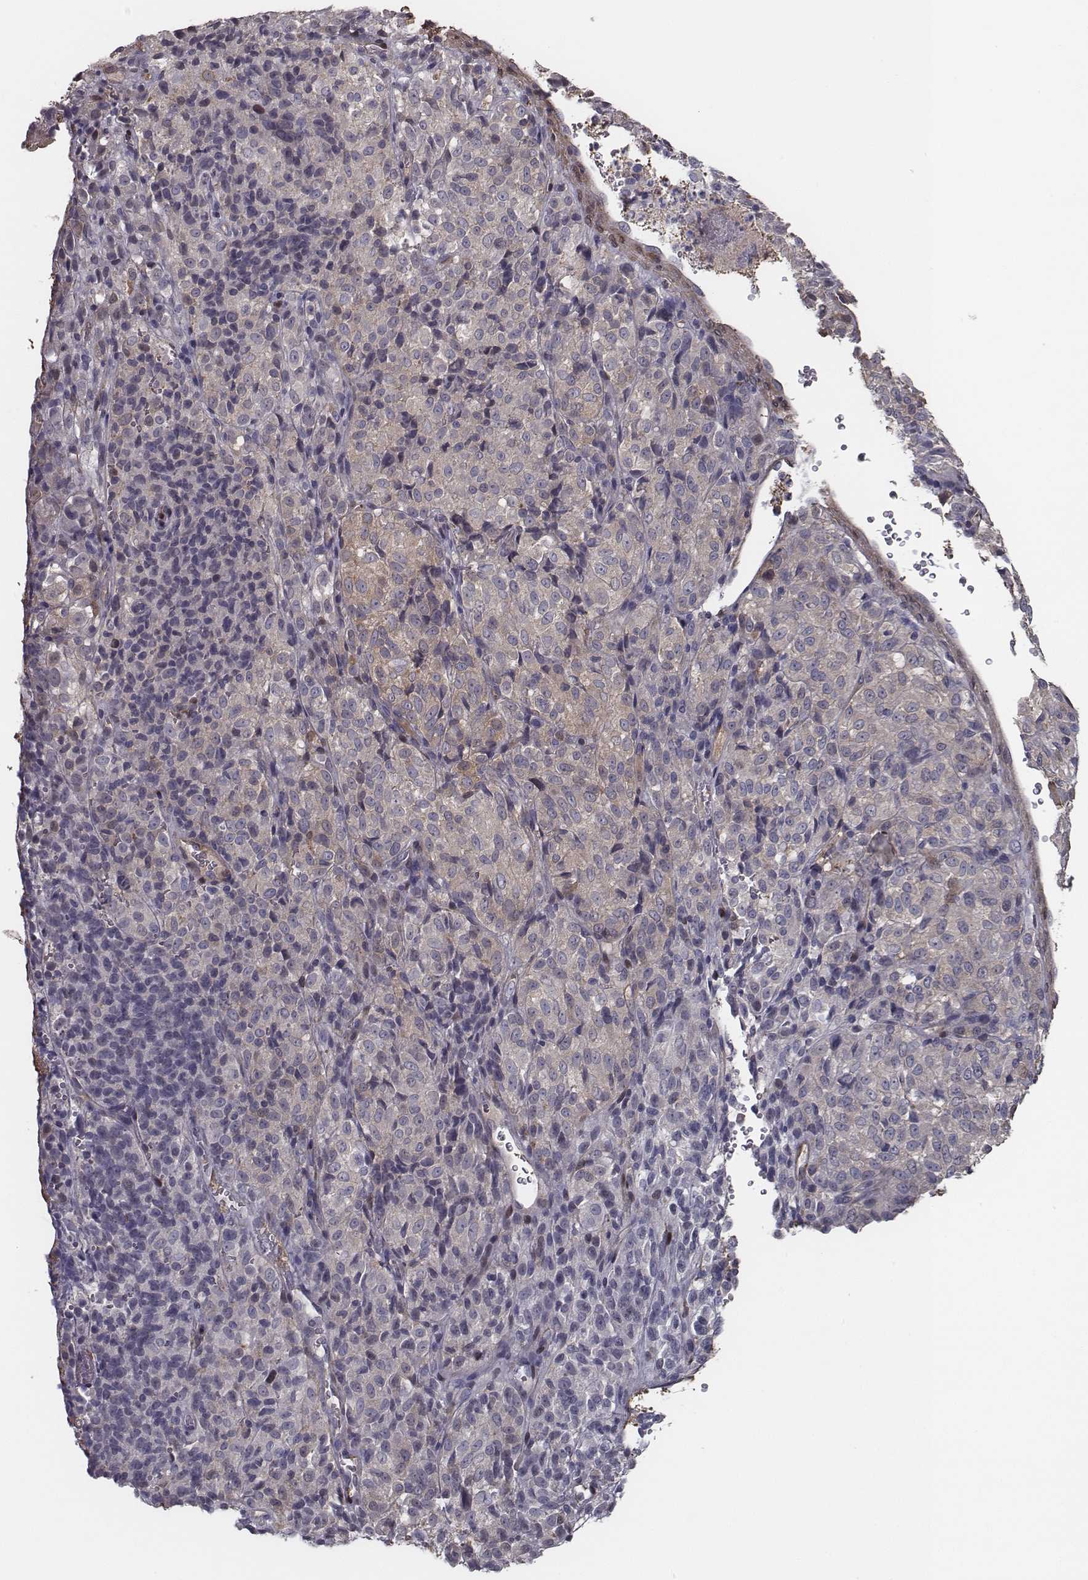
{"staining": {"intensity": "weak", "quantity": "25%-75%", "location": "cytoplasmic/membranous"}, "tissue": "melanoma", "cell_type": "Tumor cells", "image_type": "cancer", "snomed": [{"axis": "morphology", "description": "Malignant melanoma, Metastatic site"}, {"axis": "topography", "description": "Brain"}], "caption": "Melanoma was stained to show a protein in brown. There is low levels of weak cytoplasmic/membranous expression in about 25%-75% of tumor cells.", "gene": "ISYNA1", "patient": {"sex": "female", "age": 56}}